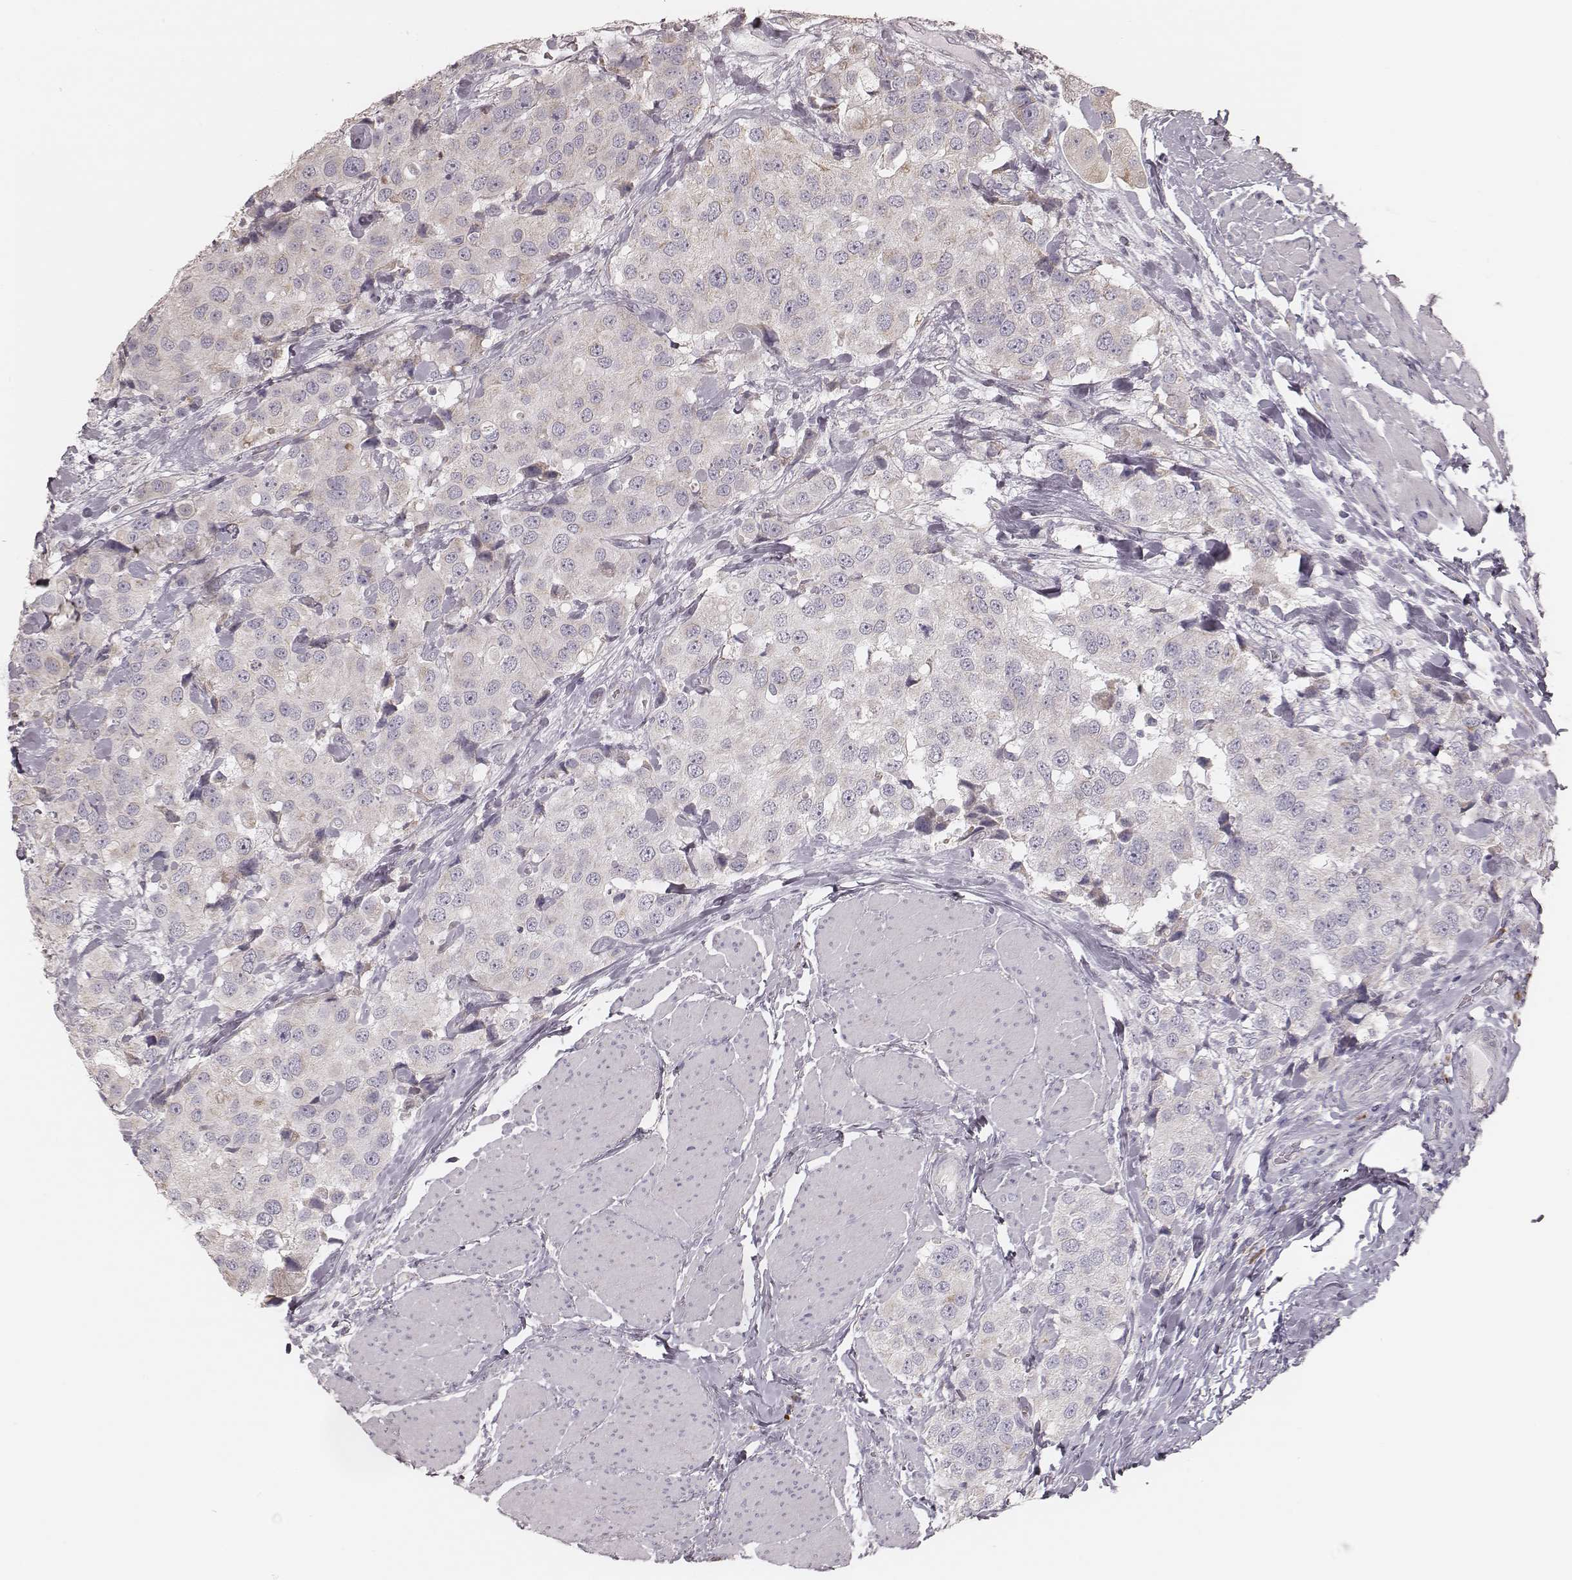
{"staining": {"intensity": "weak", "quantity": "<25%", "location": "cytoplasmic/membranous"}, "tissue": "urothelial cancer", "cell_type": "Tumor cells", "image_type": "cancer", "snomed": [{"axis": "morphology", "description": "Urothelial carcinoma, High grade"}, {"axis": "topography", "description": "Urinary bladder"}], "caption": "IHC of human urothelial cancer shows no positivity in tumor cells.", "gene": "KIF5C", "patient": {"sex": "female", "age": 64}}